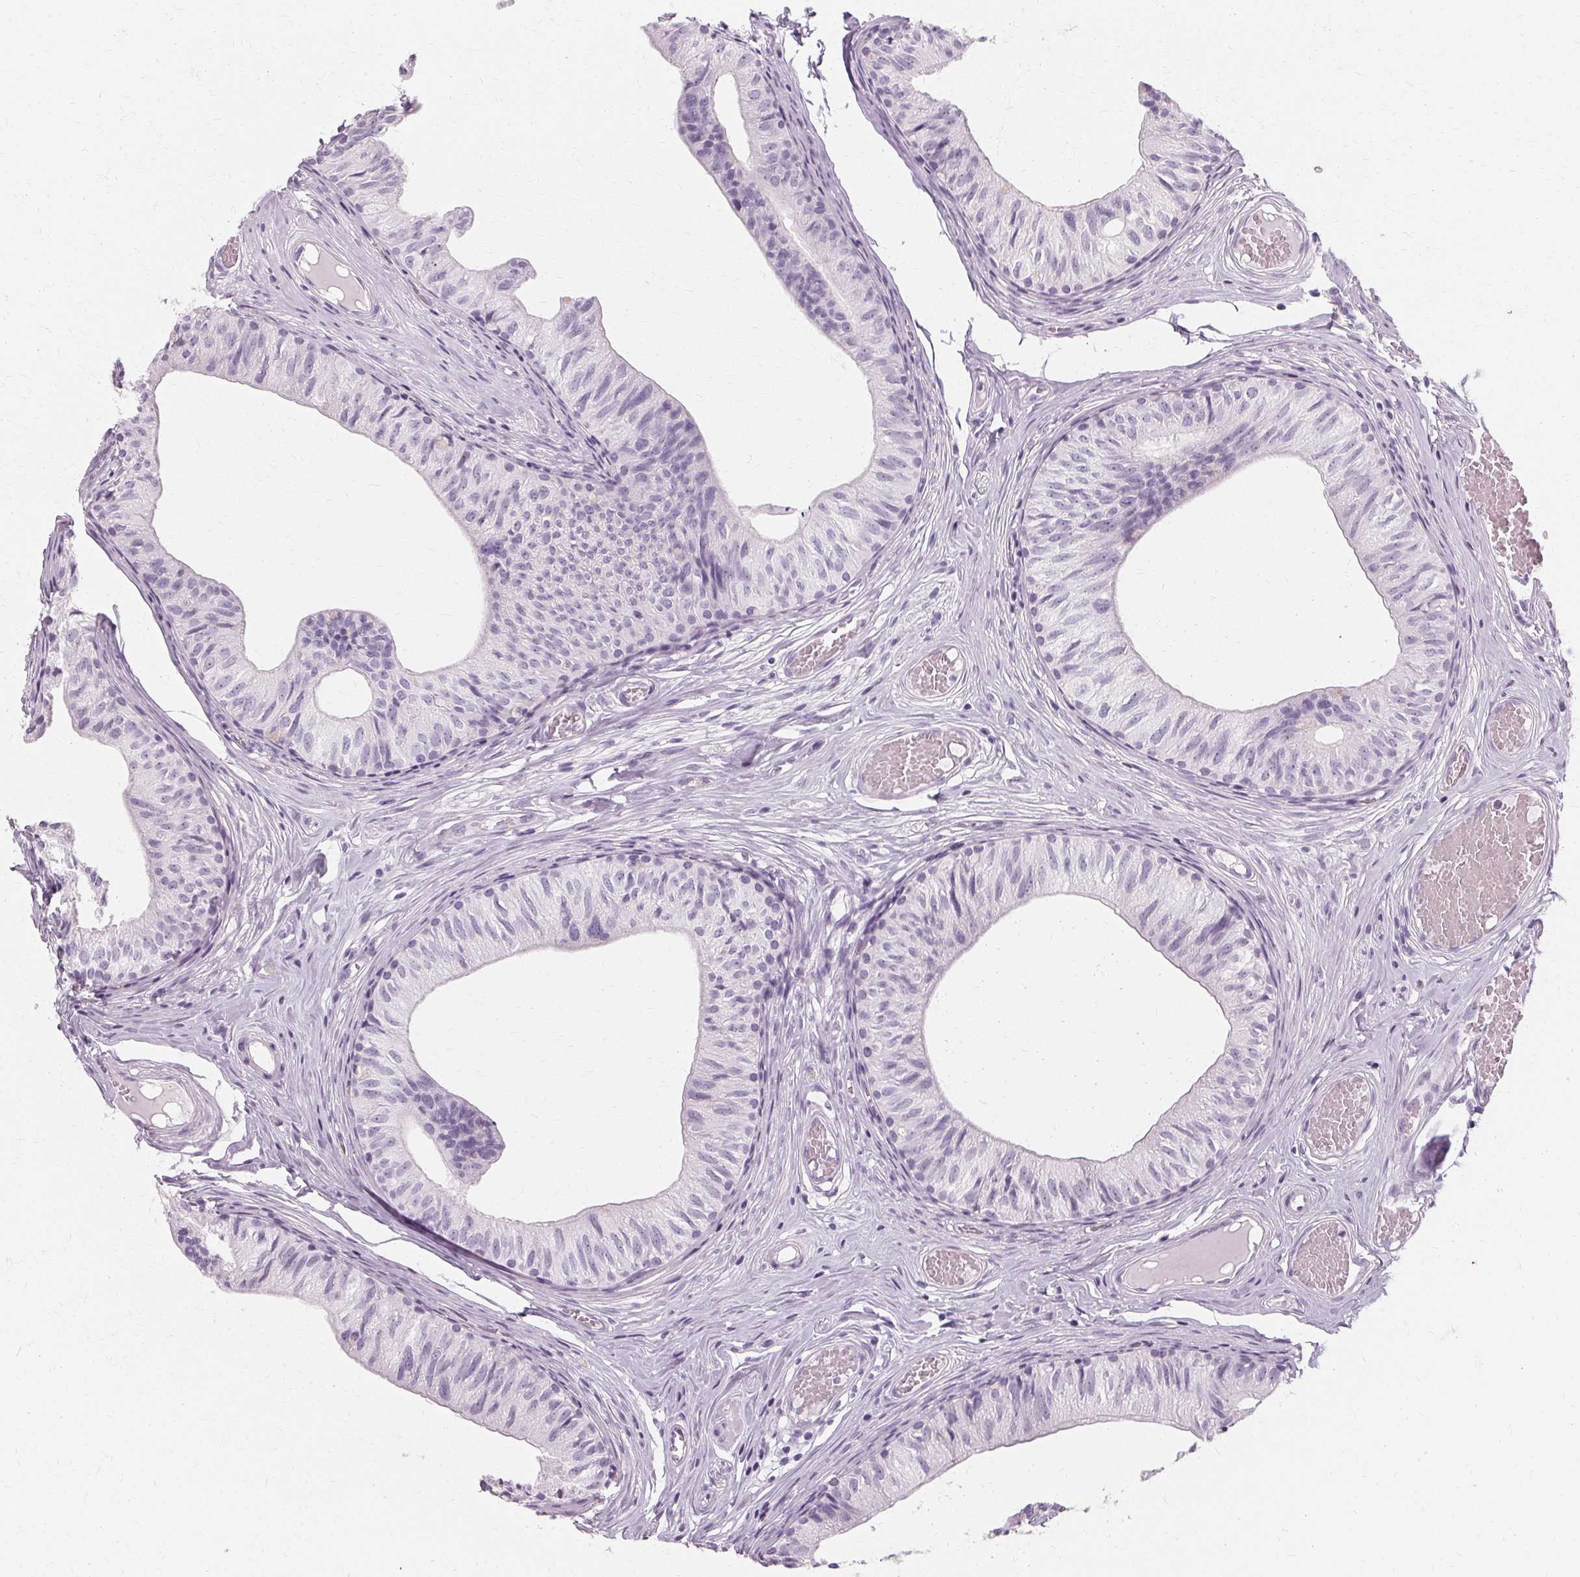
{"staining": {"intensity": "negative", "quantity": "none", "location": "none"}, "tissue": "epididymis", "cell_type": "Glandular cells", "image_type": "normal", "snomed": [{"axis": "morphology", "description": "Normal tissue, NOS"}, {"axis": "topography", "description": "Epididymis"}], "caption": "IHC image of benign epididymis: human epididymis stained with DAB reveals no significant protein staining in glandular cells.", "gene": "KRT6A", "patient": {"sex": "male", "age": 25}}